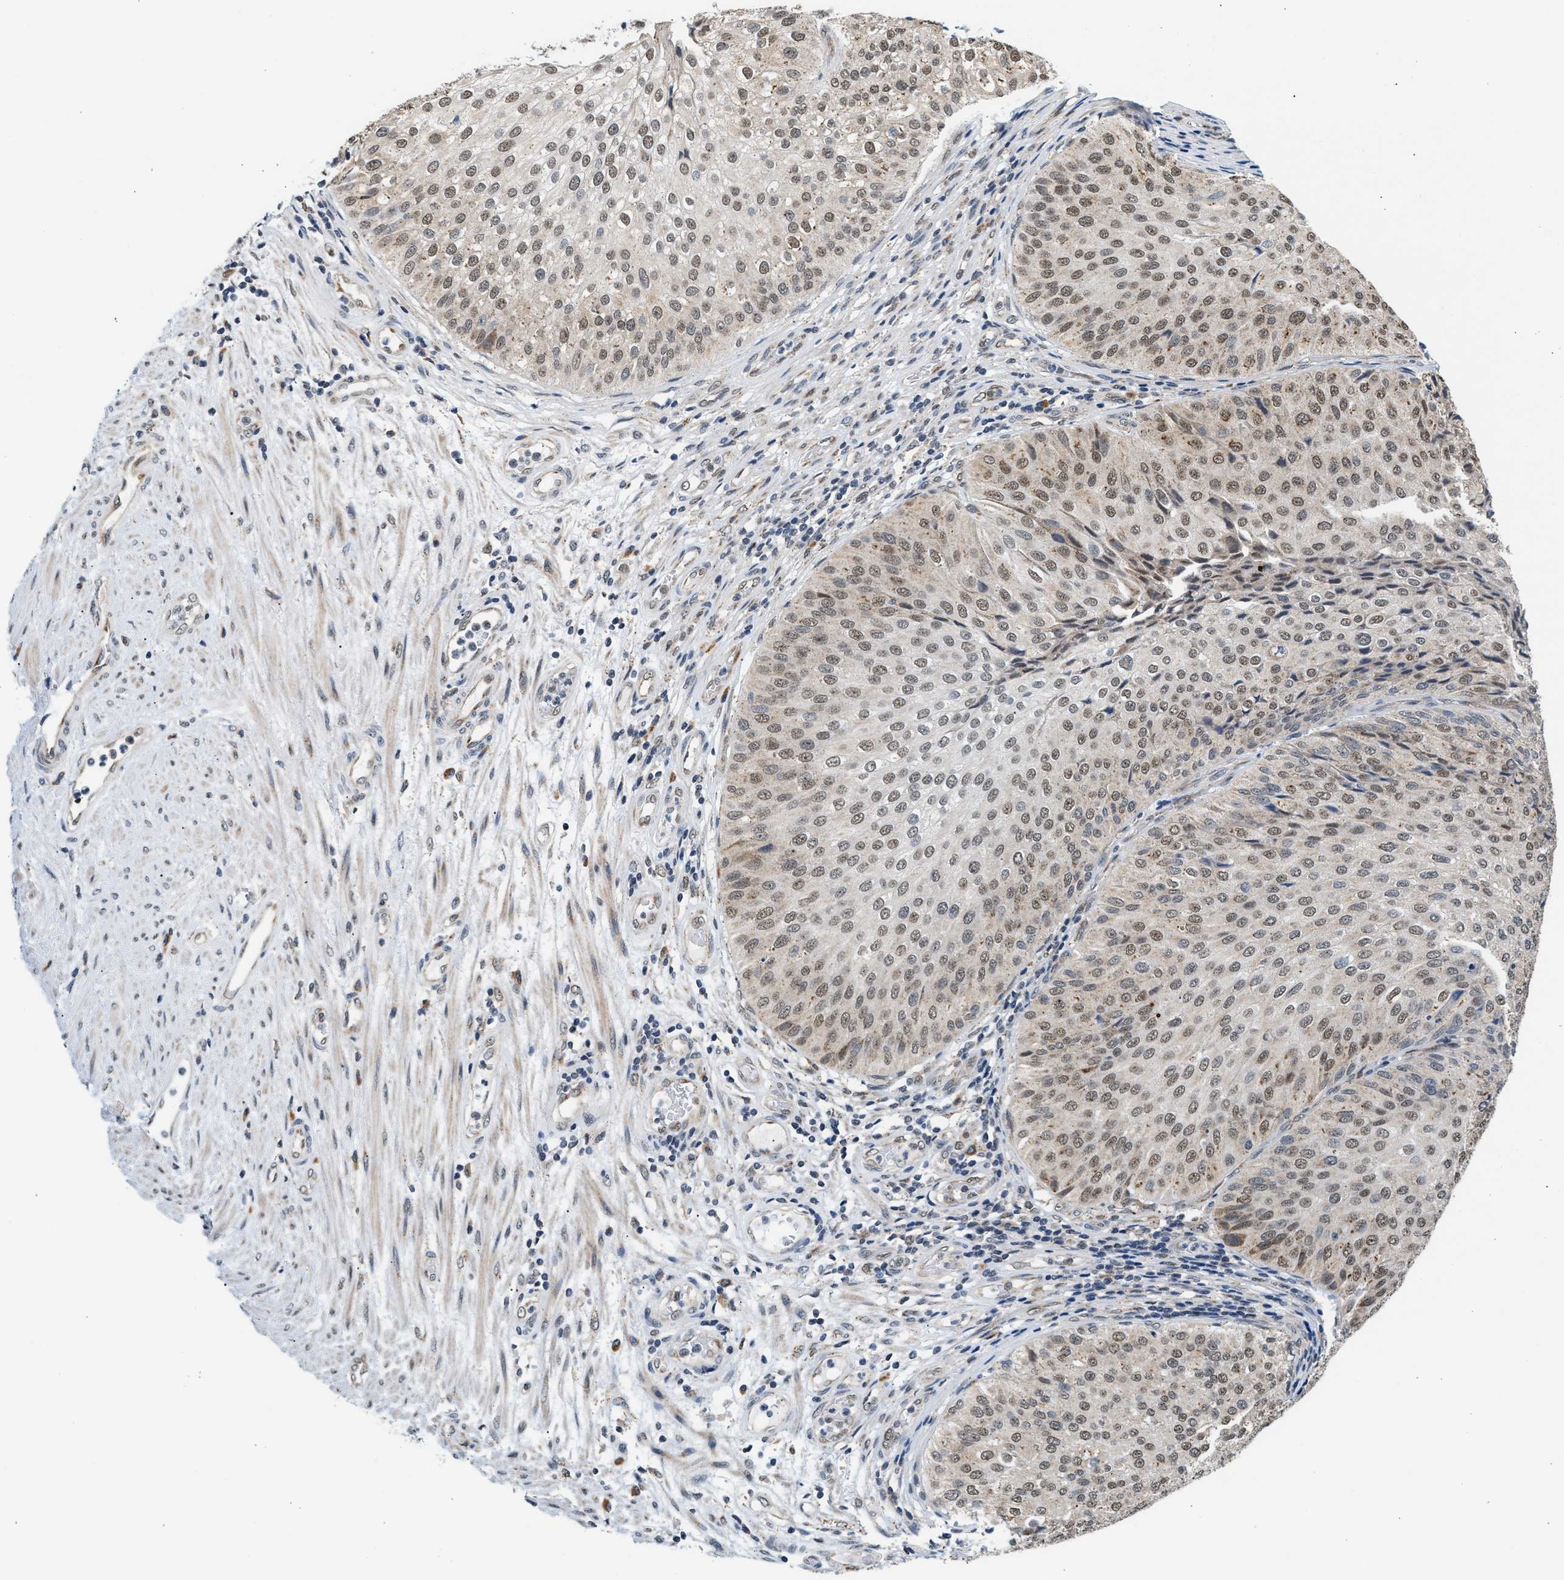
{"staining": {"intensity": "moderate", "quantity": ">75%", "location": "cytoplasmic/membranous,nuclear"}, "tissue": "urothelial cancer", "cell_type": "Tumor cells", "image_type": "cancer", "snomed": [{"axis": "morphology", "description": "Urothelial carcinoma, Low grade"}, {"axis": "topography", "description": "Urinary bladder"}], "caption": "Protein expression analysis of urothelial cancer reveals moderate cytoplasmic/membranous and nuclear positivity in approximately >75% of tumor cells.", "gene": "KCNMB2", "patient": {"sex": "male", "age": 67}}